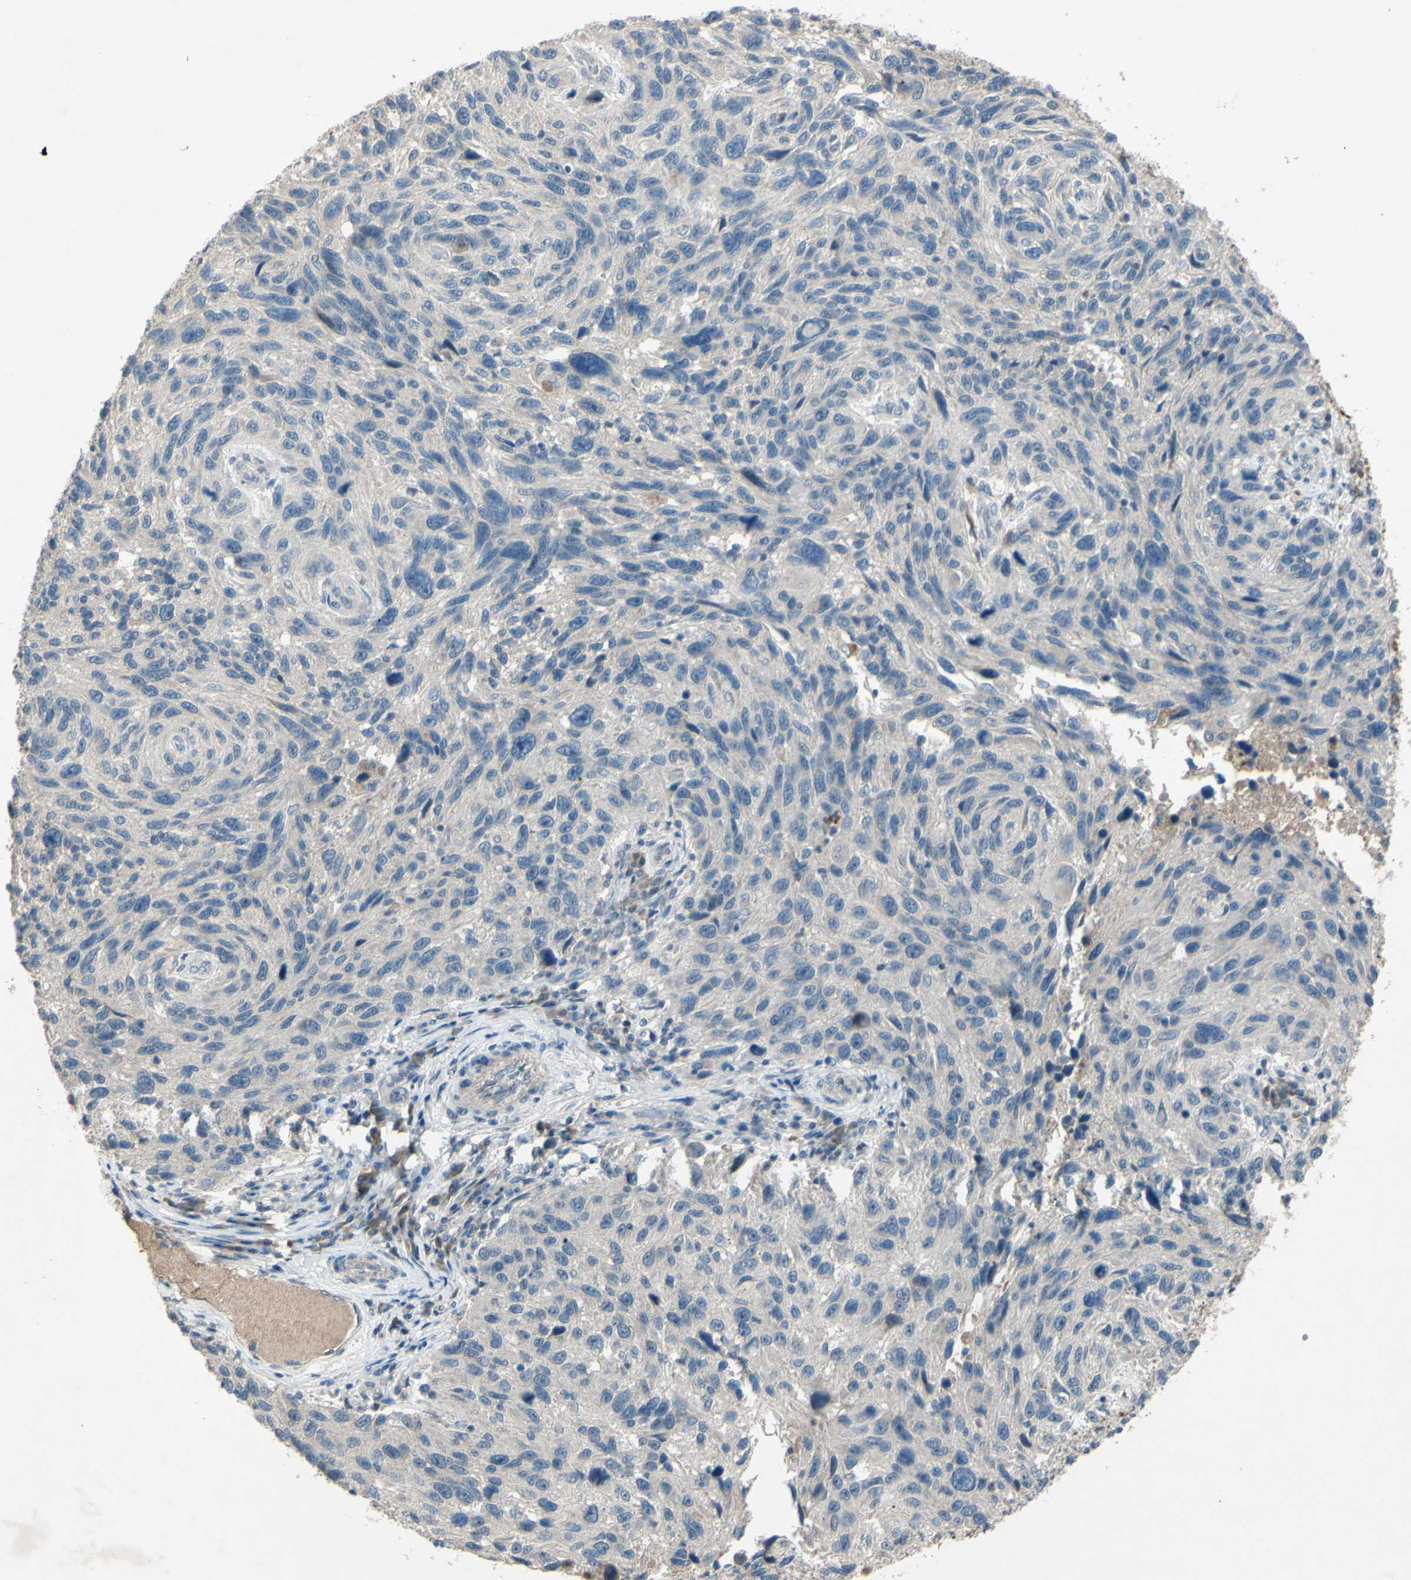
{"staining": {"intensity": "negative", "quantity": "none", "location": "none"}, "tissue": "melanoma", "cell_type": "Tumor cells", "image_type": "cancer", "snomed": [{"axis": "morphology", "description": "Malignant melanoma, NOS"}, {"axis": "topography", "description": "Skin"}], "caption": "Histopathology image shows no protein expression in tumor cells of melanoma tissue.", "gene": "TIMM21", "patient": {"sex": "male", "age": 53}}